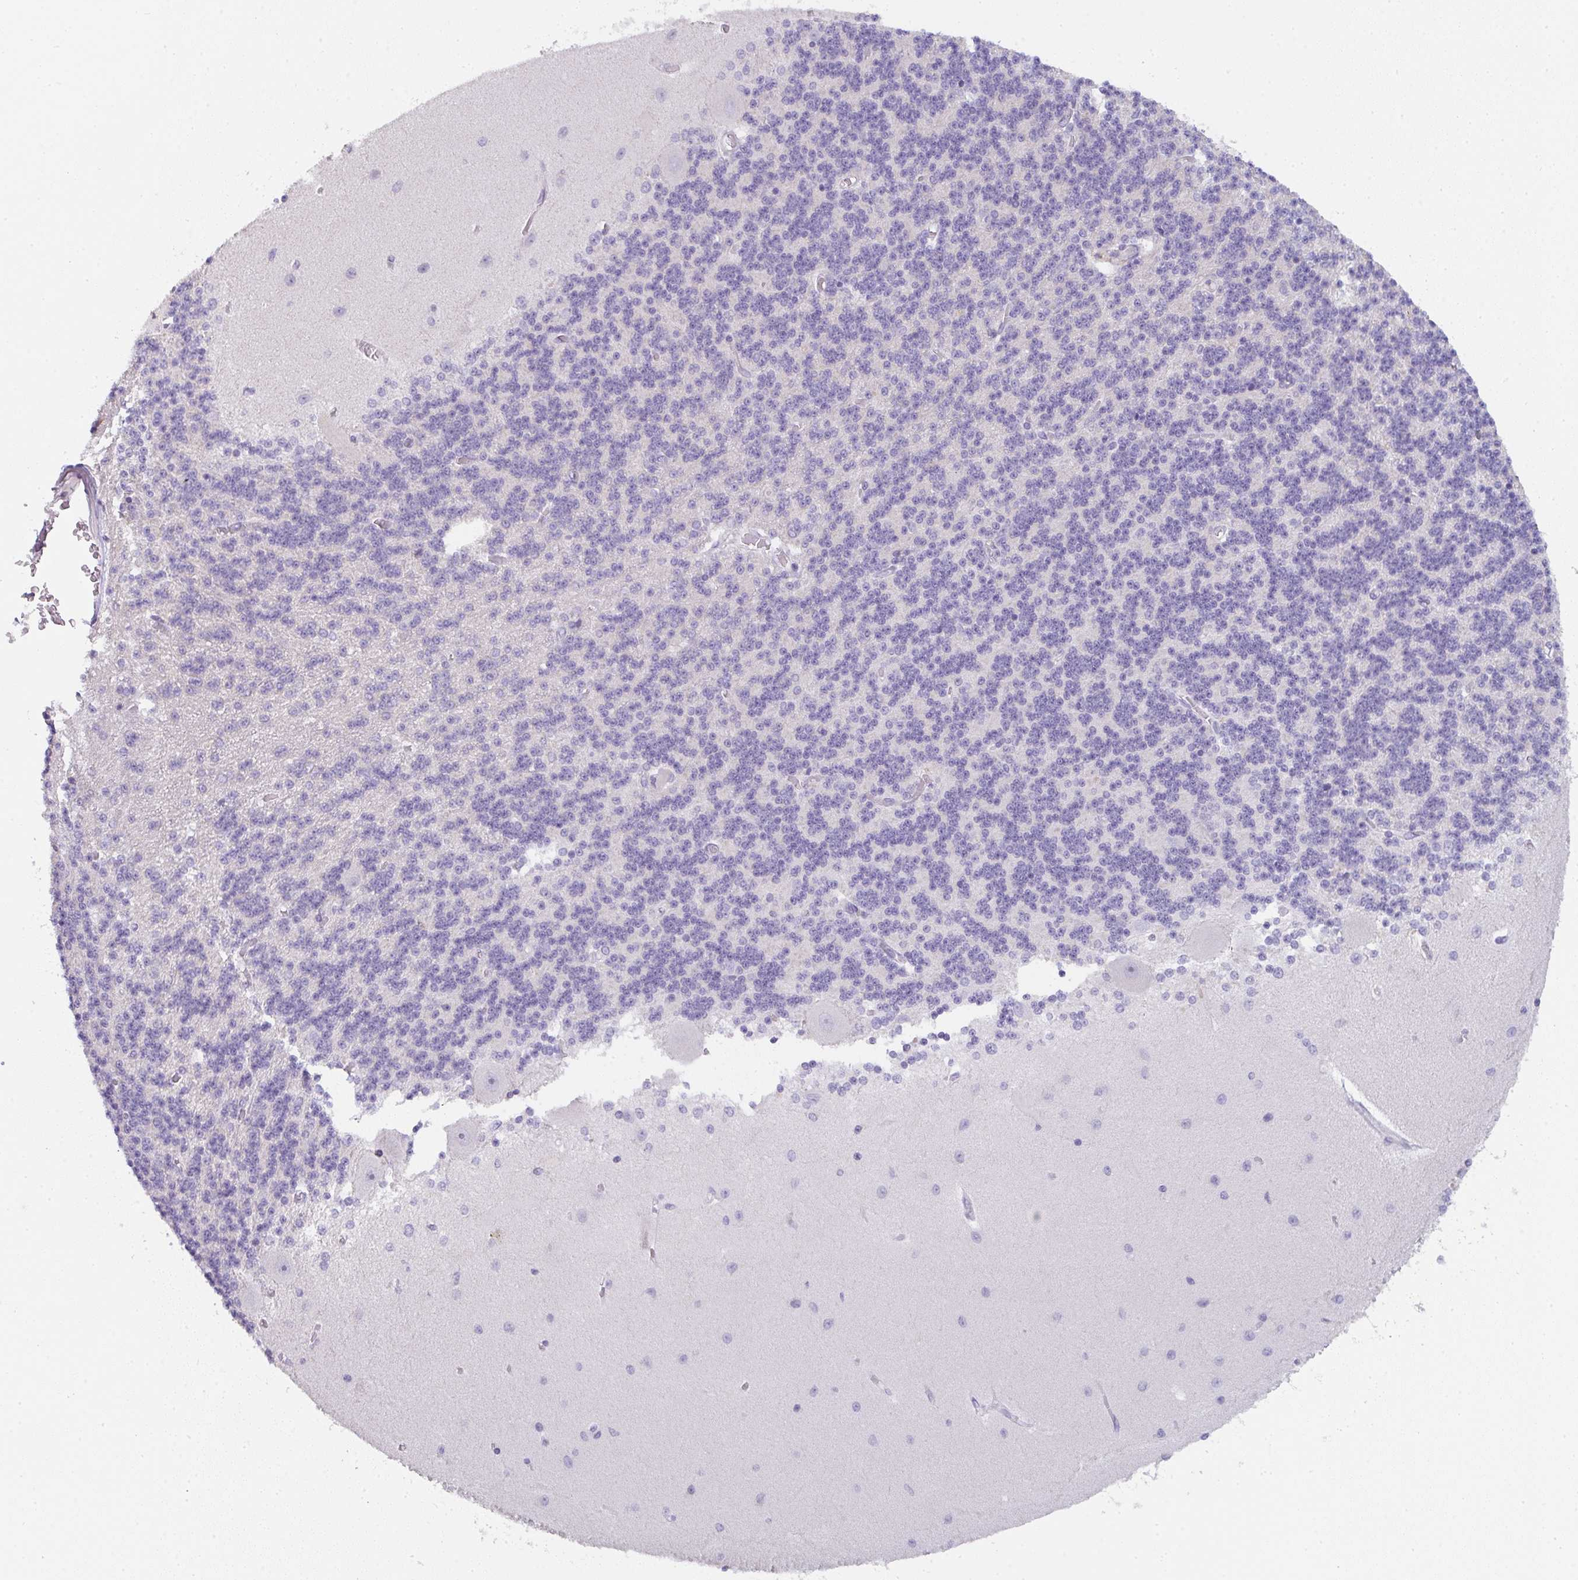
{"staining": {"intensity": "negative", "quantity": "none", "location": "none"}, "tissue": "cerebellum", "cell_type": "Cells in granular layer", "image_type": "normal", "snomed": [{"axis": "morphology", "description": "Normal tissue, NOS"}, {"axis": "topography", "description": "Cerebellum"}], "caption": "Unremarkable cerebellum was stained to show a protein in brown. There is no significant expression in cells in granular layer. (DAB (3,3'-diaminobenzidine) immunohistochemistry (IHC), high magnification).", "gene": "CACNA1S", "patient": {"sex": "female", "age": 54}}